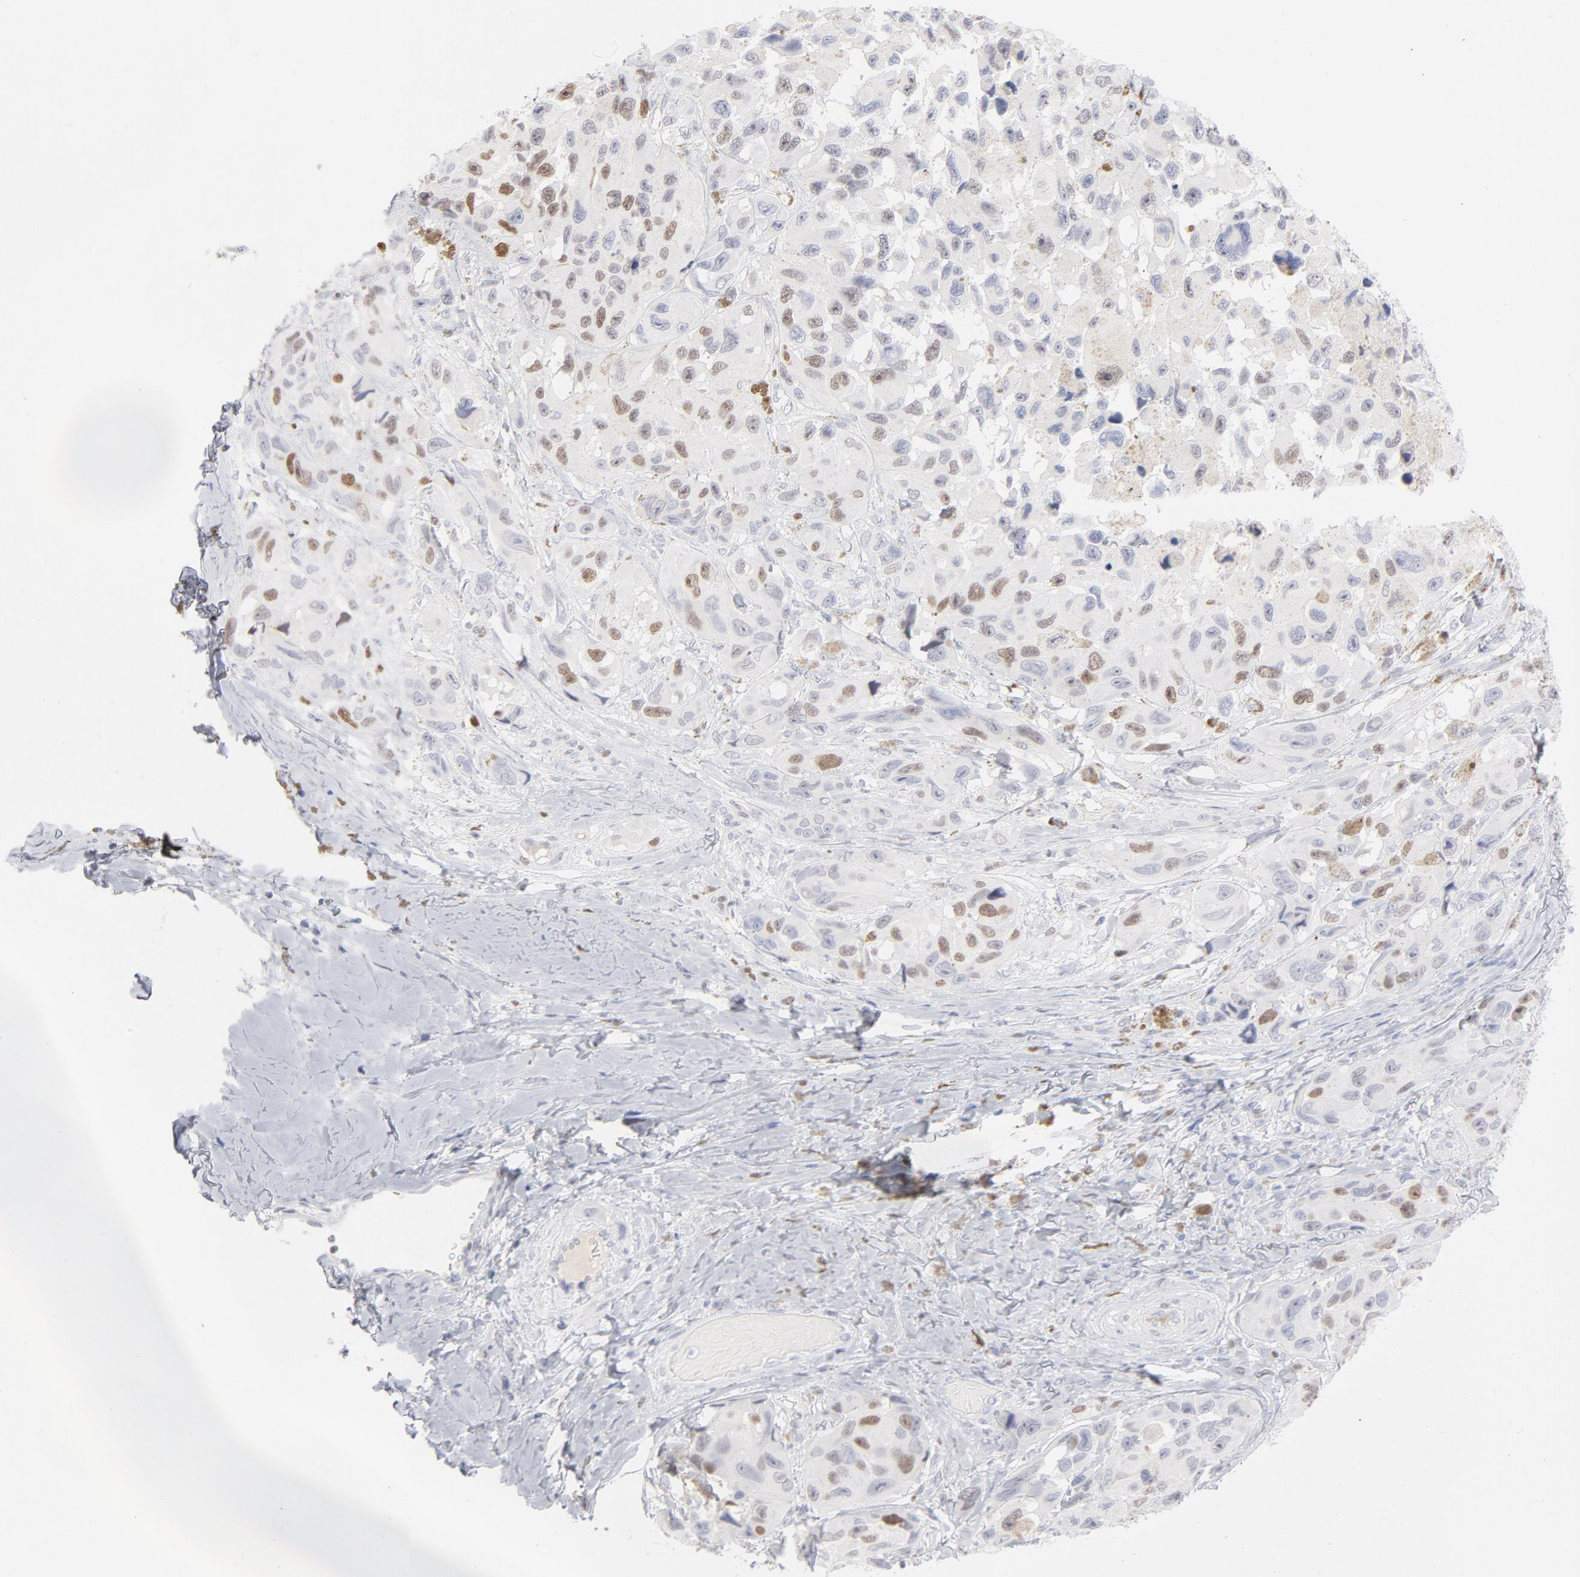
{"staining": {"intensity": "moderate", "quantity": "25%-75%", "location": "nuclear"}, "tissue": "melanoma", "cell_type": "Tumor cells", "image_type": "cancer", "snomed": [{"axis": "morphology", "description": "Malignant melanoma, NOS"}, {"axis": "topography", "description": "Skin"}], "caption": "Tumor cells demonstrate medium levels of moderate nuclear expression in about 25%-75% of cells in human malignant melanoma.", "gene": "MCM7", "patient": {"sex": "female", "age": 73}}